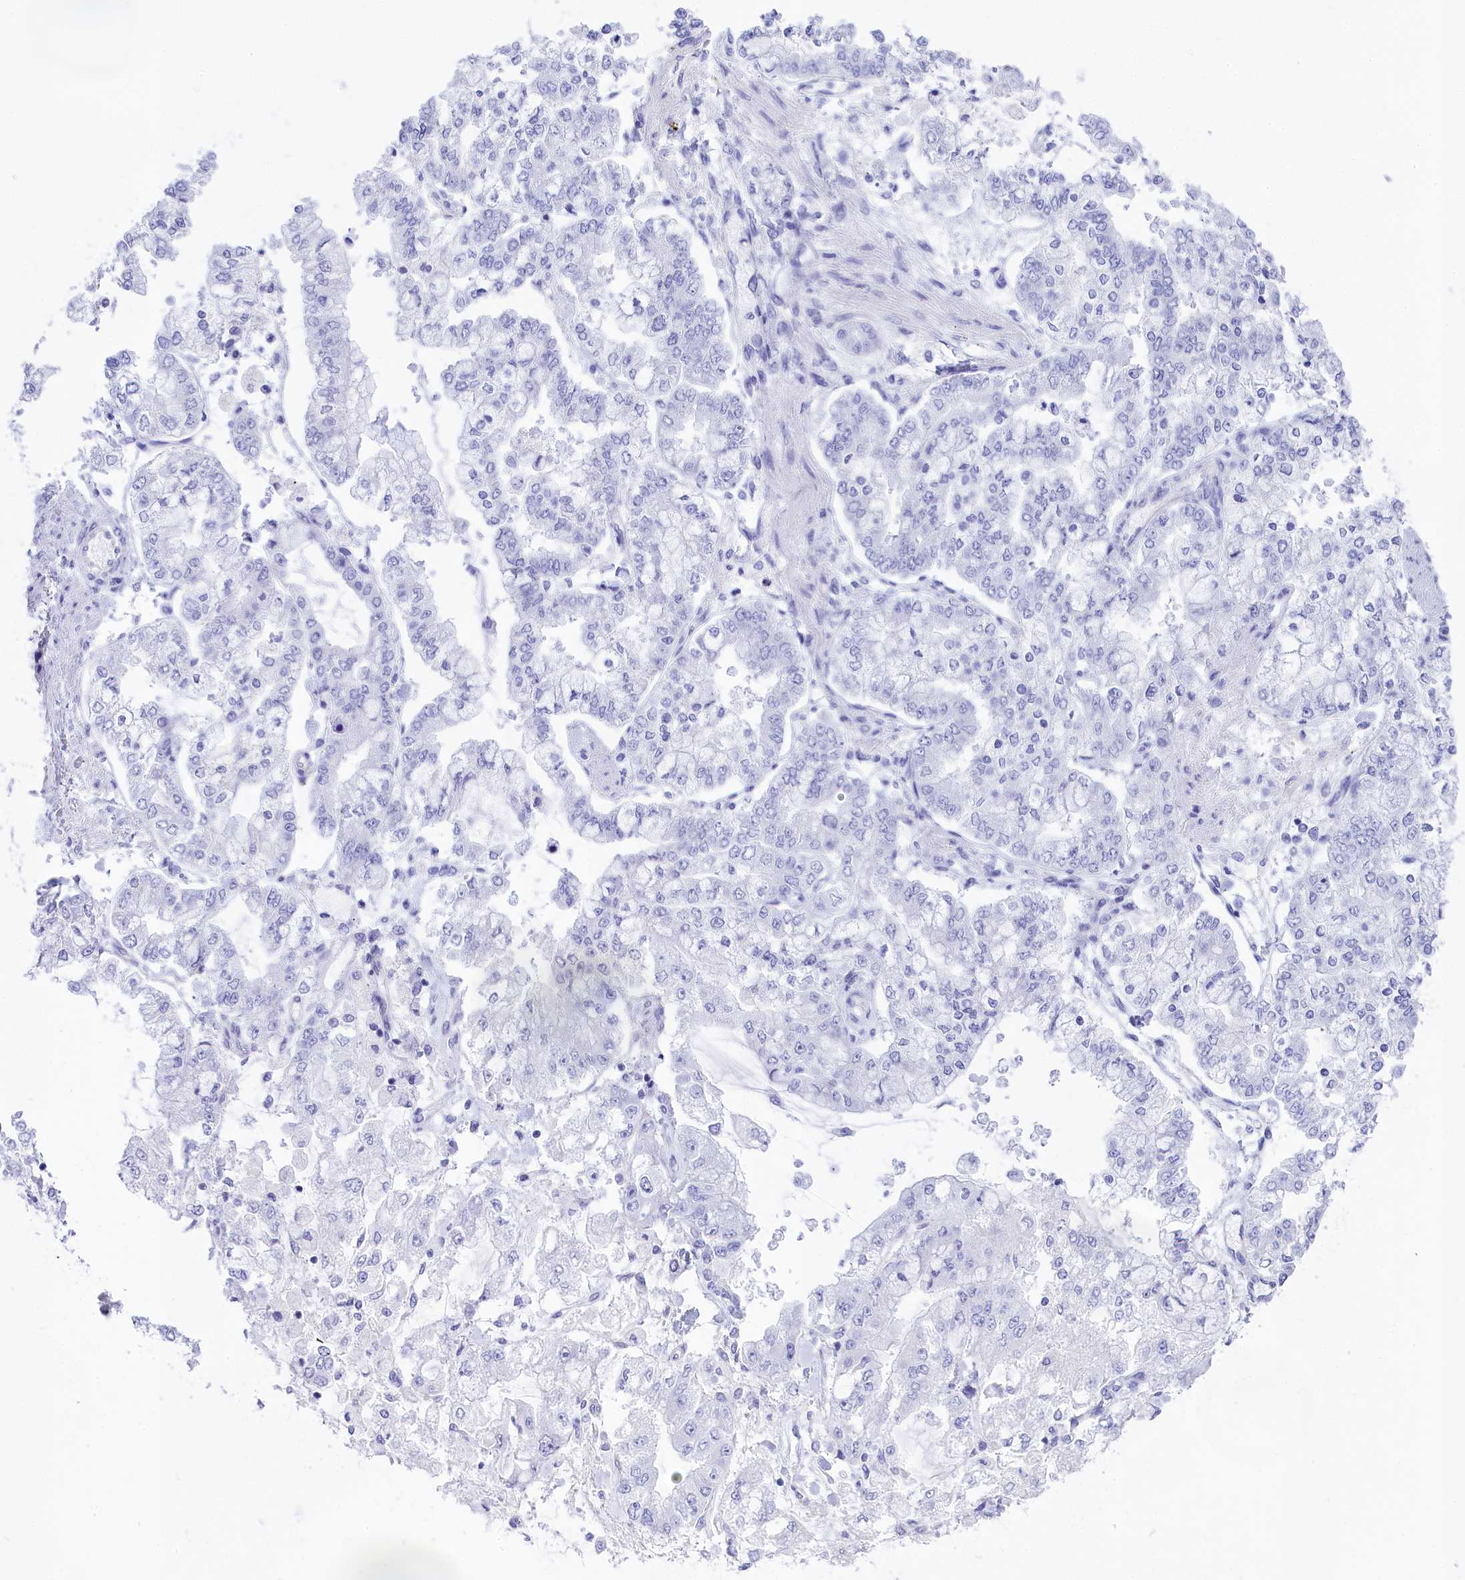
{"staining": {"intensity": "negative", "quantity": "none", "location": "none"}, "tissue": "stomach cancer", "cell_type": "Tumor cells", "image_type": "cancer", "snomed": [{"axis": "morphology", "description": "Normal tissue, NOS"}, {"axis": "morphology", "description": "Adenocarcinoma, NOS"}, {"axis": "topography", "description": "Stomach, upper"}, {"axis": "topography", "description": "Stomach"}], "caption": "The immunohistochemistry photomicrograph has no significant staining in tumor cells of stomach cancer (adenocarcinoma) tissue.", "gene": "TACSTD2", "patient": {"sex": "male", "age": 76}}